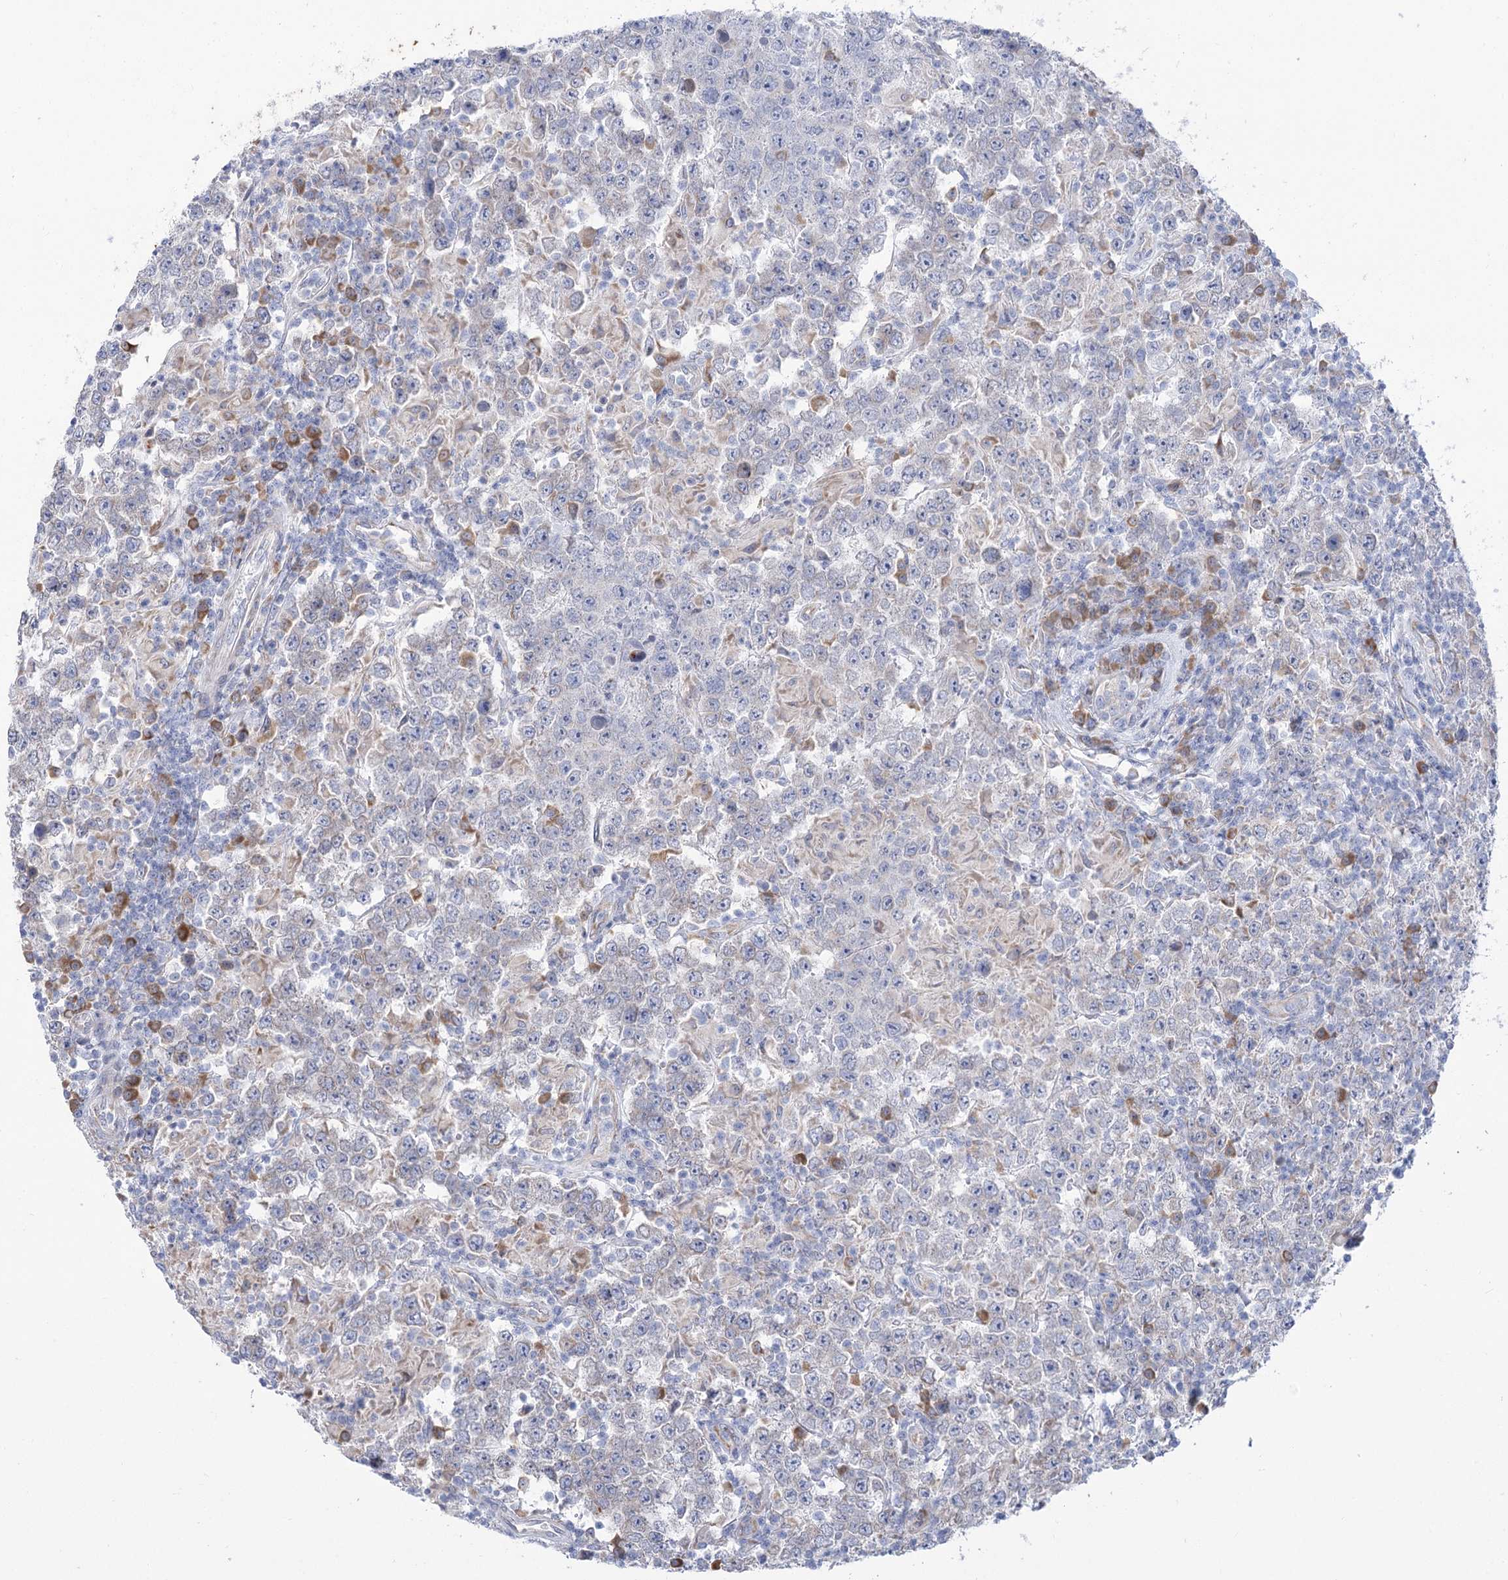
{"staining": {"intensity": "negative", "quantity": "none", "location": "none"}, "tissue": "testis cancer", "cell_type": "Tumor cells", "image_type": "cancer", "snomed": [{"axis": "morphology", "description": "Normal tissue, NOS"}, {"axis": "morphology", "description": "Urothelial carcinoma, High grade"}, {"axis": "morphology", "description": "Seminoma, NOS"}, {"axis": "morphology", "description": "Carcinoma, Embryonal, NOS"}, {"axis": "topography", "description": "Urinary bladder"}, {"axis": "topography", "description": "Testis"}], "caption": "Immunohistochemistry histopathology image of human testis cancer stained for a protein (brown), which displays no expression in tumor cells. (Brightfield microscopy of DAB immunohistochemistry at high magnification).", "gene": "STT3B", "patient": {"sex": "male", "age": 41}}